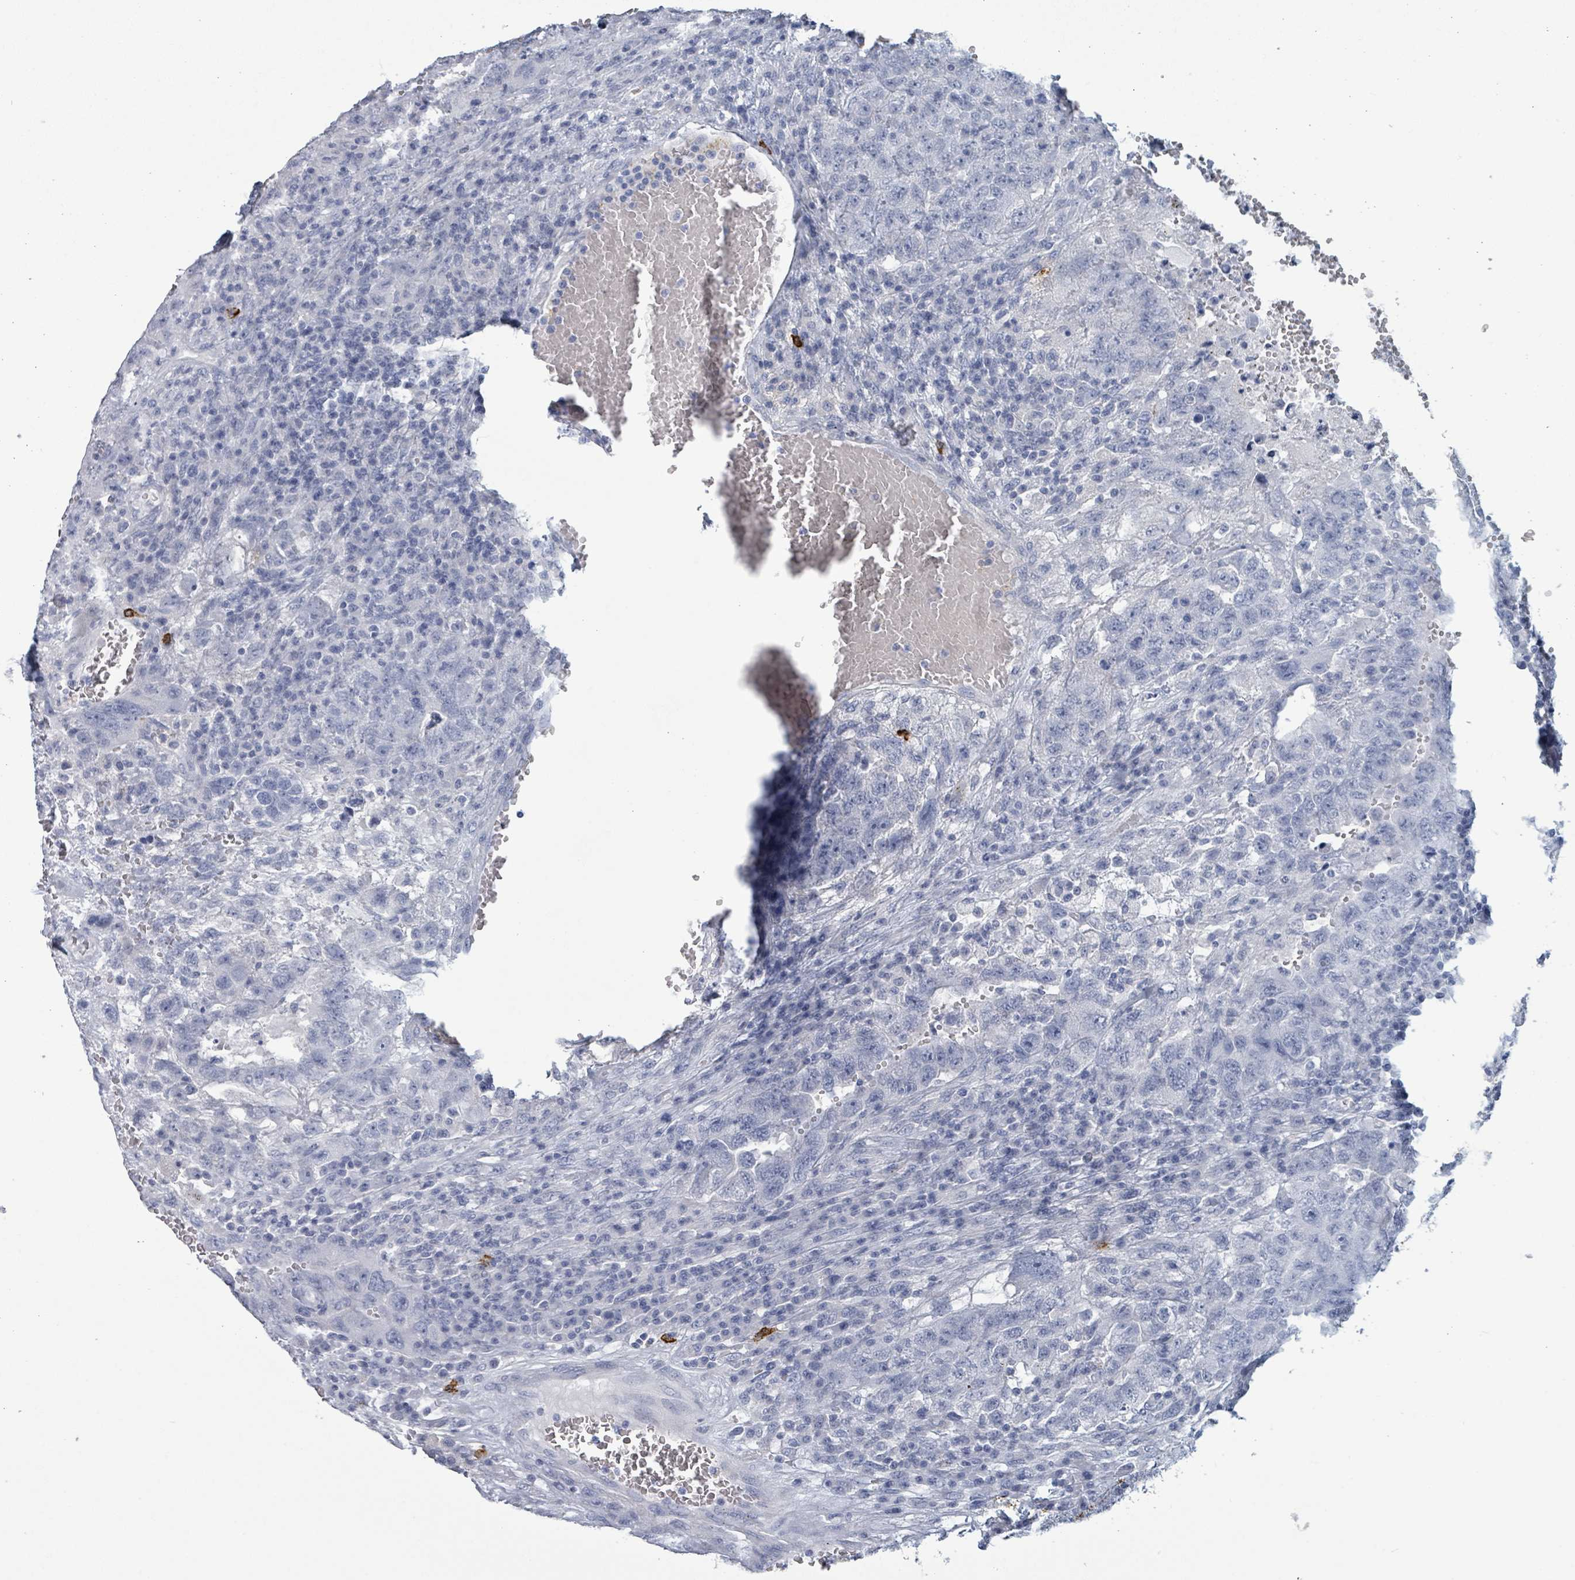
{"staining": {"intensity": "negative", "quantity": "none", "location": "none"}, "tissue": "testis cancer", "cell_type": "Tumor cells", "image_type": "cancer", "snomed": [{"axis": "morphology", "description": "Carcinoma, Embryonal, NOS"}, {"axis": "topography", "description": "Testis"}], "caption": "The IHC histopathology image has no significant expression in tumor cells of embryonal carcinoma (testis) tissue.", "gene": "VPS13D", "patient": {"sex": "male", "age": 26}}